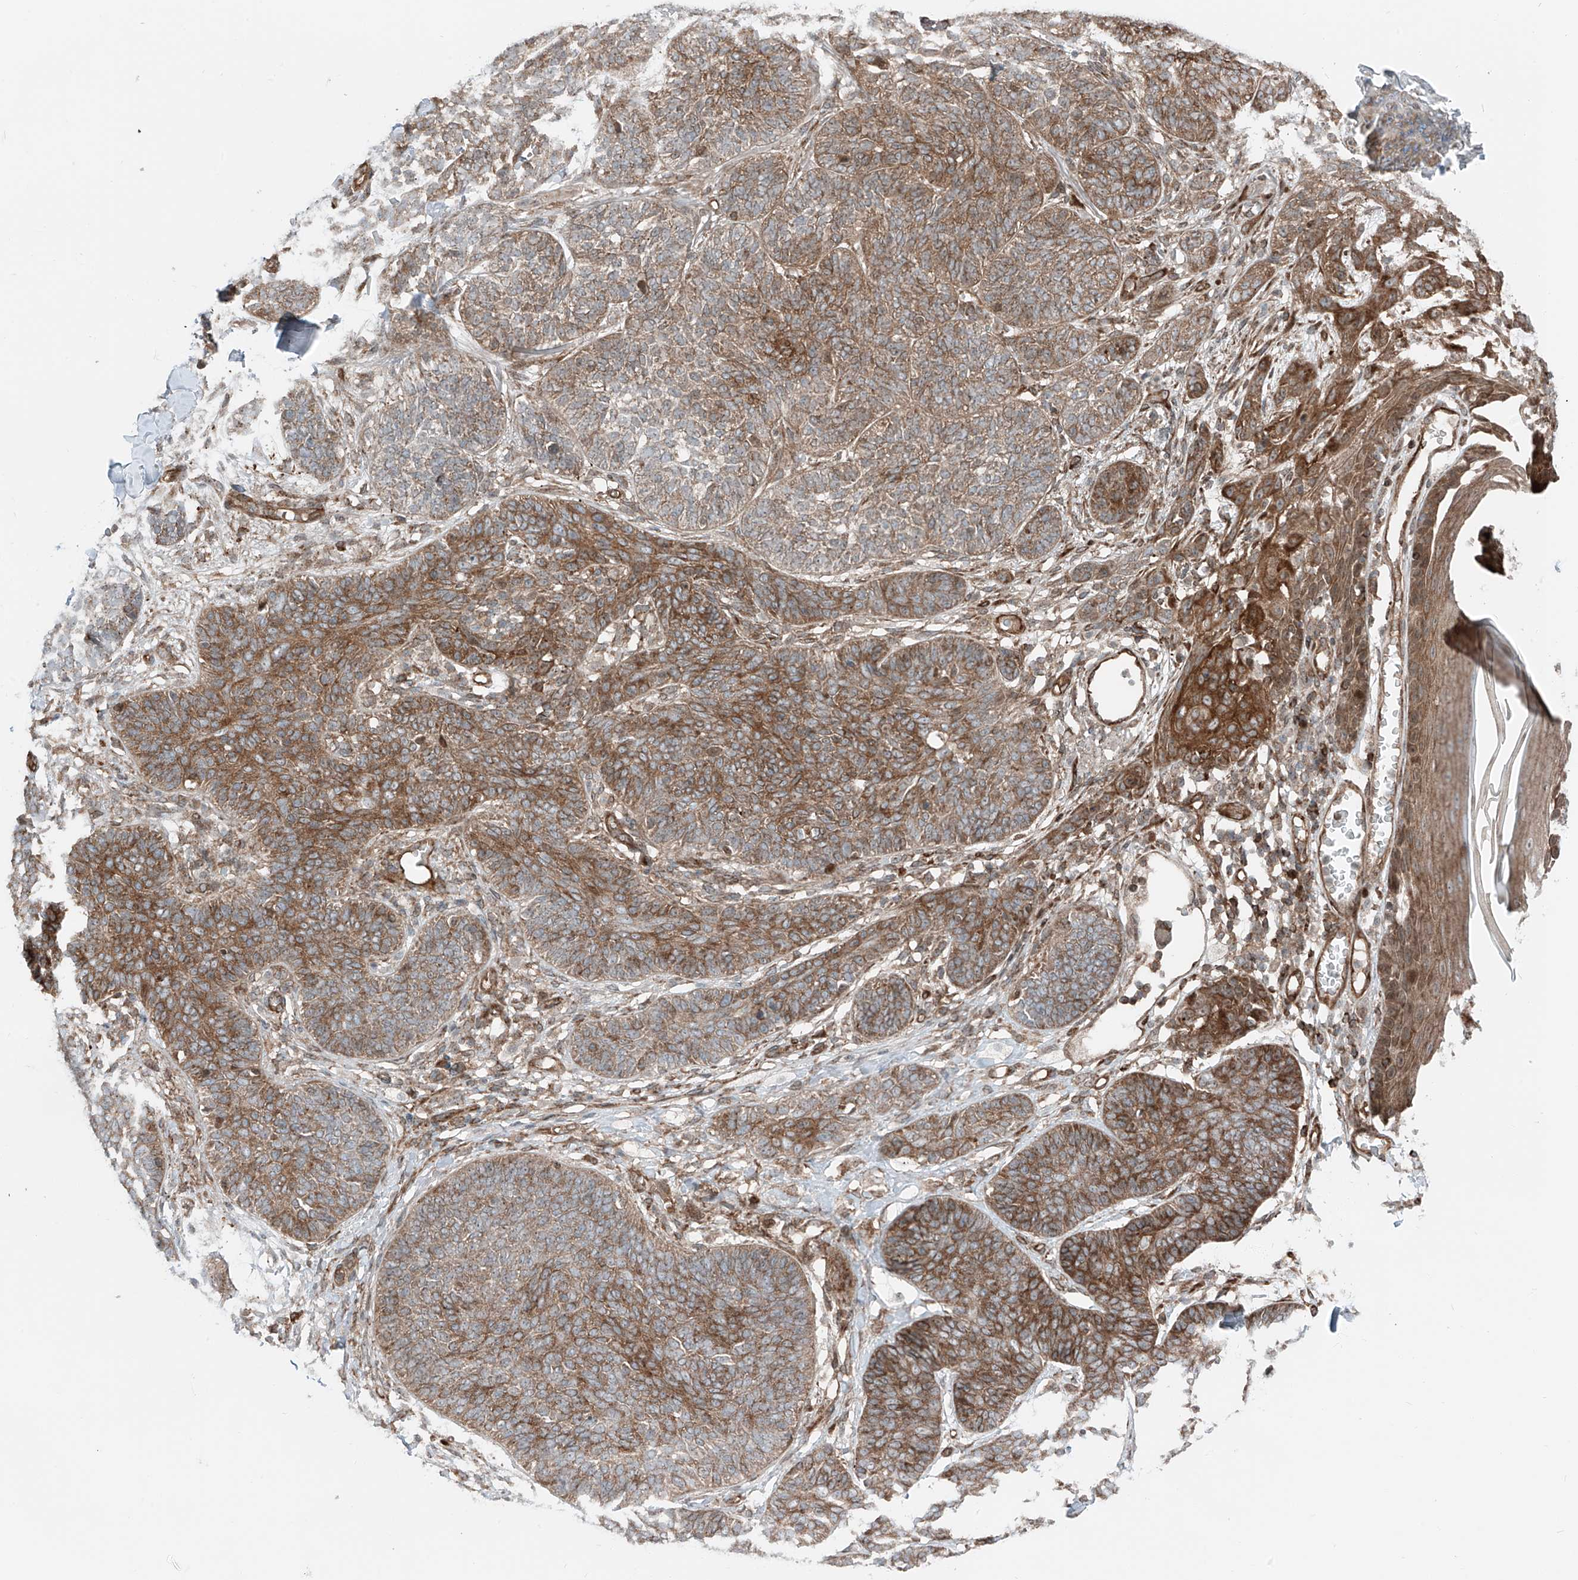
{"staining": {"intensity": "moderate", "quantity": ">75%", "location": "cytoplasmic/membranous"}, "tissue": "skin cancer", "cell_type": "Tumor cells", "image_type": "cancer", "snomed": [{"axis": "morphology", "description": "Basal cell carcinoma"}, {"axis": "topography", "description": "Skin"}], "caption": "Basal cell carcinoma (skin) stained for a protein (brown) shows moderate cytoplasmic/membranous positive staining in approximately >75% of tumor cells.", "gene": "USP48", "patient": {"sex": "male", "age": 85}}